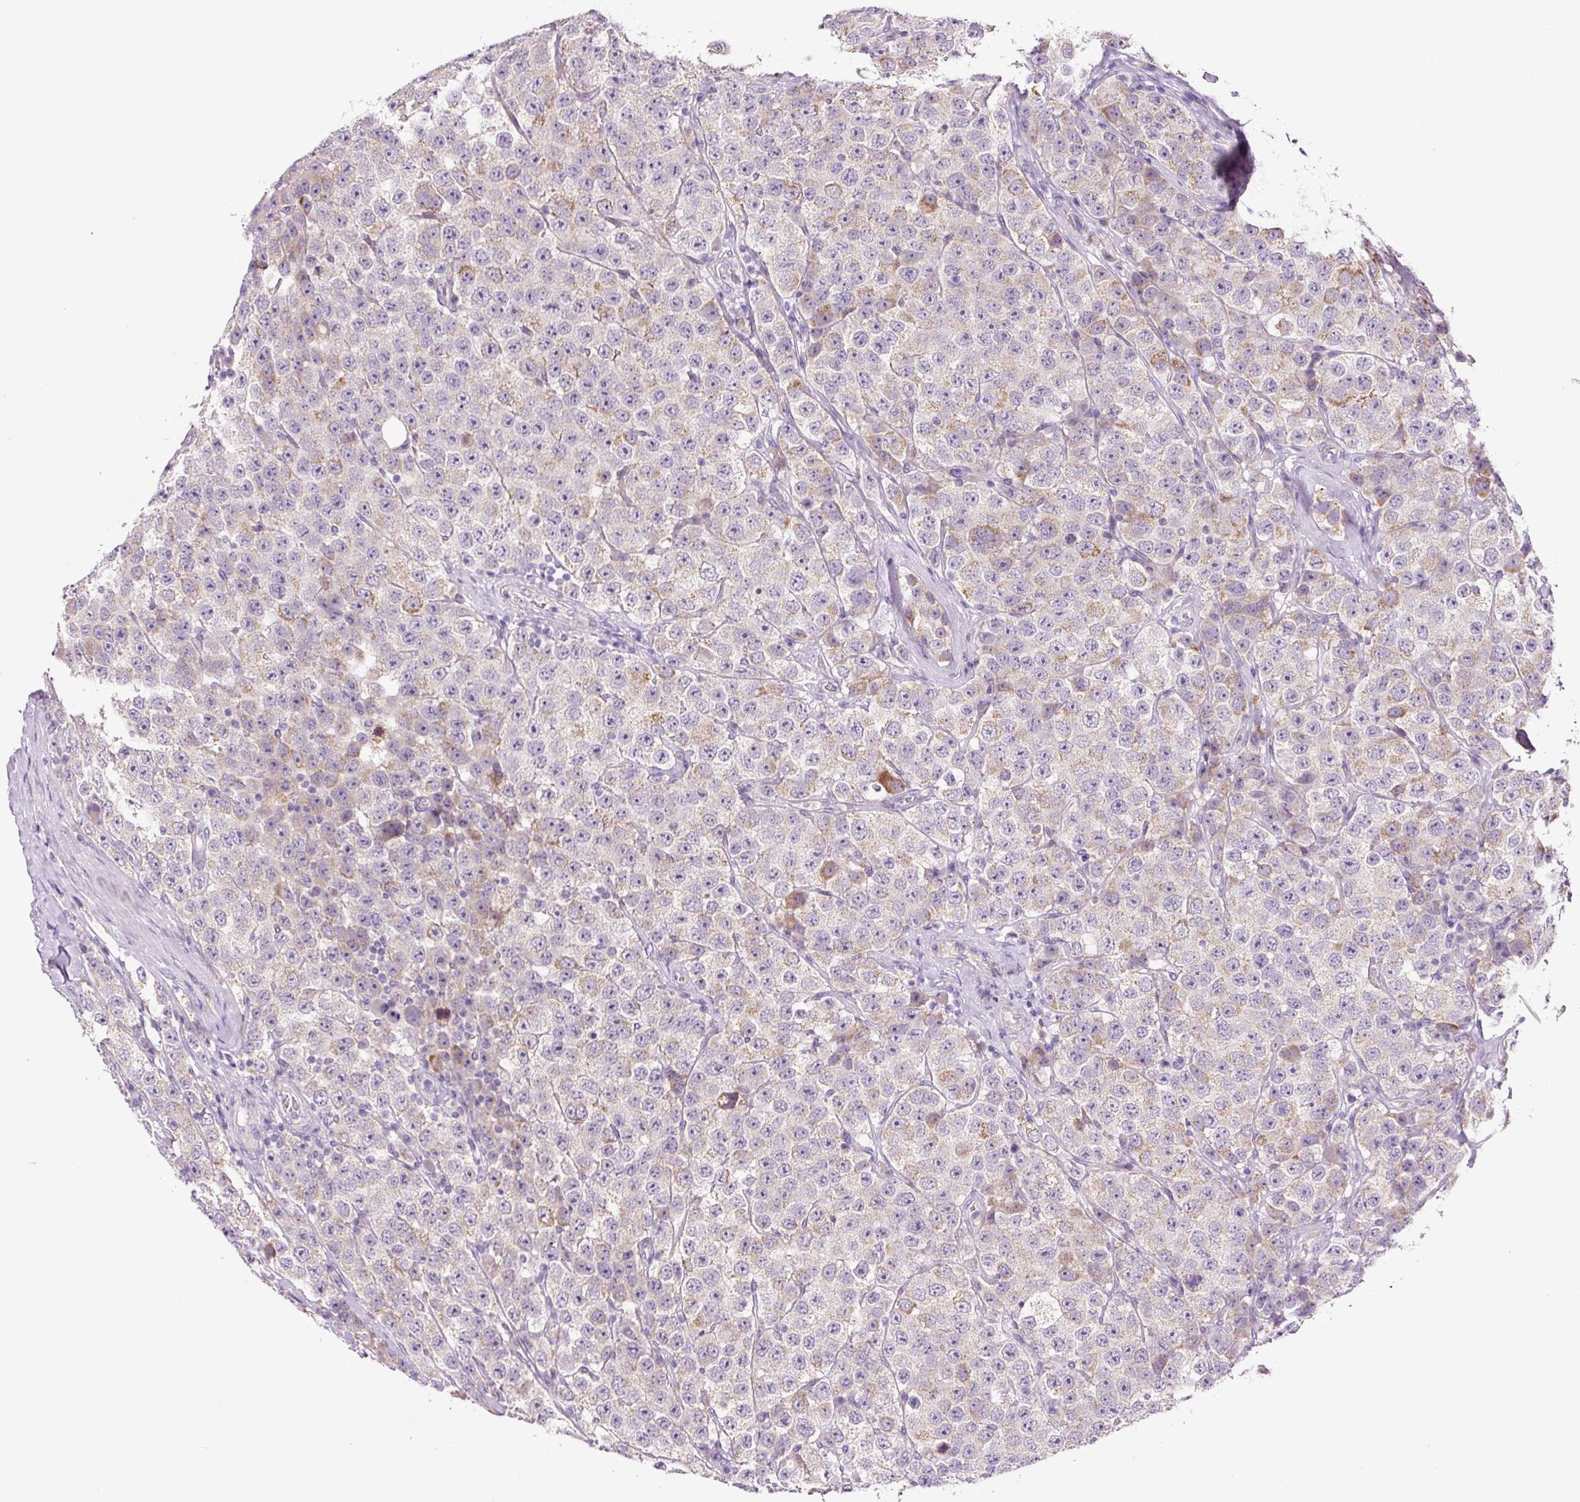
{"staining": {"intensity": "moderate", "quantity": "<25%", "location": "cytoplasmic/membranous"}, "tissue": "testis cancer", "cell_type": "Tumor cells", "image_type": "cancer", "snomed": [{"axis": "morphology", "description": "Seminoma, NOS"}, {"axis": "topography", "description": "Testis"}], "caption": "A micrograph showing moderate cytoplasmic/membranous expression in about <25% of tumor cells in testis cancer, as visualized by brown immunohistochemical staining.", "gene": "OGDHL", "patient": {"sex": "male", "age": 28}}